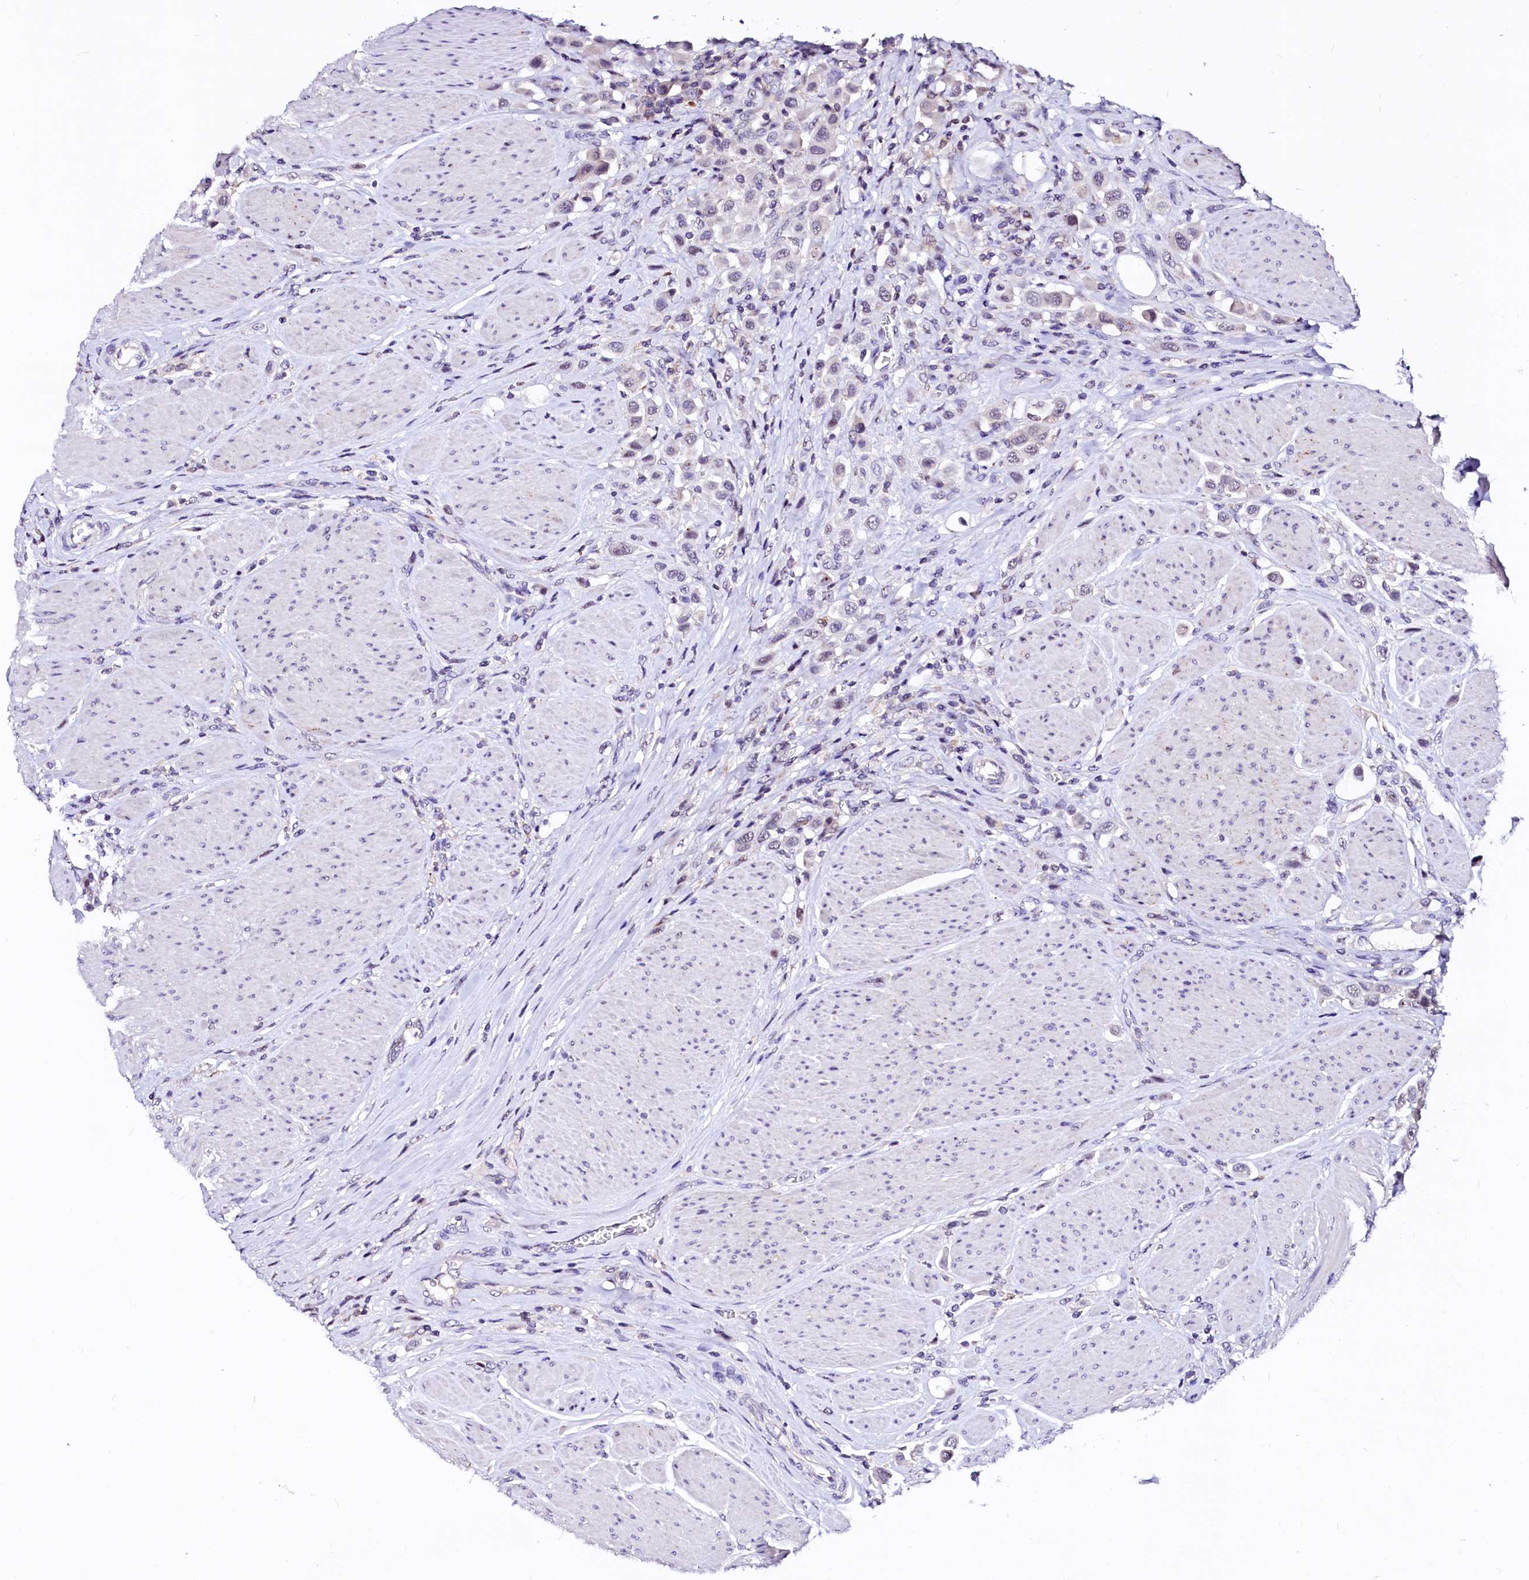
{"staining": {"intensity": "negative", "quantity": "none", "location": "none"}, "tissue": "urothelial cancer", "cell_type": "Tumor cells", "image_type": "cancer", "snomed": [{"axis": "morphology", "description": "Urothelial carcinoma, High grade"}, {"axis": "topography", "description": "Urinary bladder"}], "caption": "High power microscopy image of an IHC histopathology image of urothelial cancer, revealing no significant expression in tumor cells. (DAB immunohistochemistry, high magnification).", "gene": "NALF1", "patient": {"sex": "male", "age": 50}}